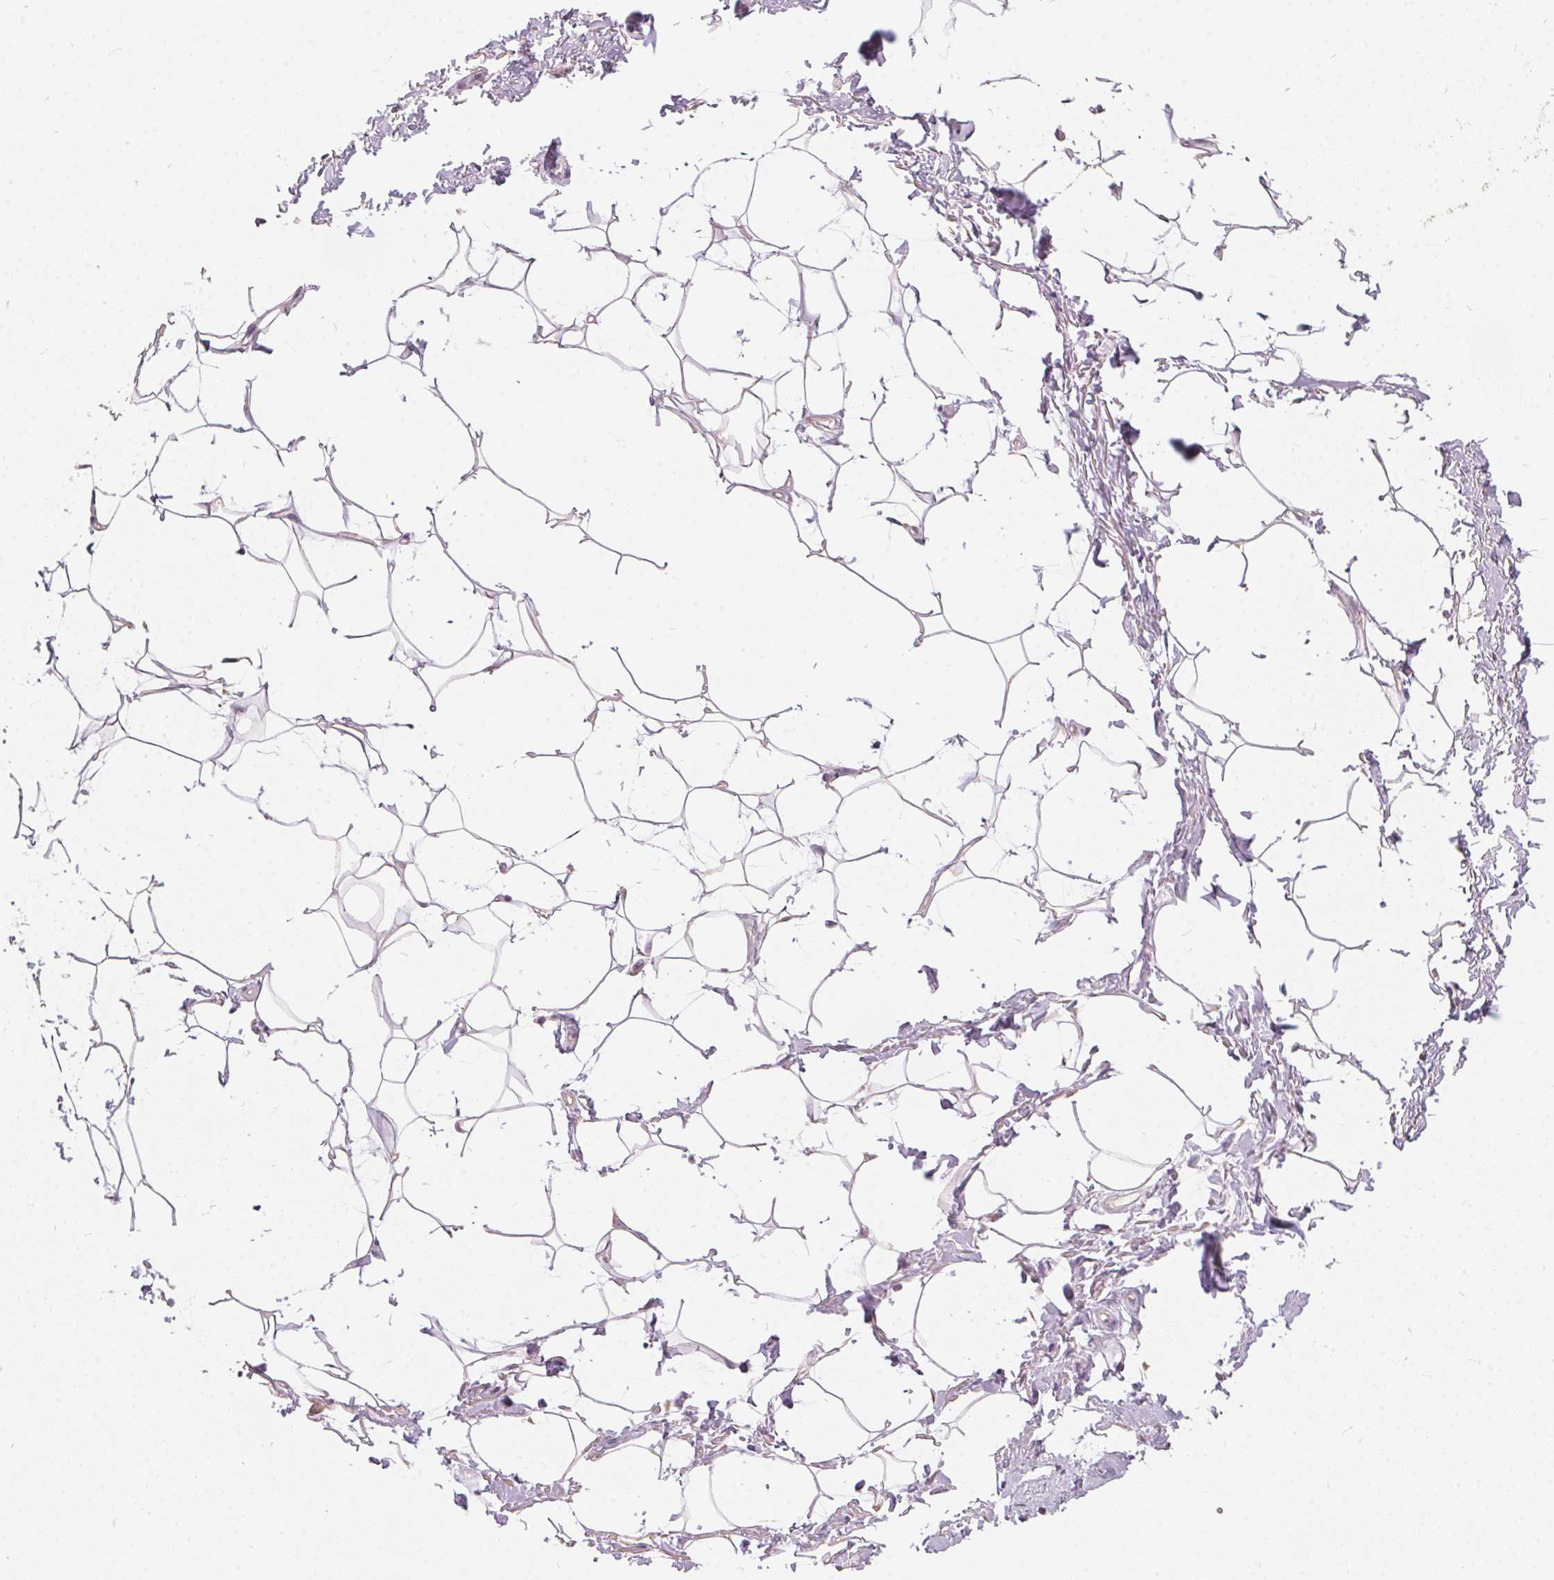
{"staining": {"intensity": "negative", "quantity": "none", "location": "none"}, "tissue": "adipose tissue", "cell_type": "Adipocytes", "image_type": "normal", "snomed": [{"axis": "morphology", "description": "Normal tissue, NOS"}, {"axis": "topography", "description": "Peripheral nerve tissue"}], "caption": "This is a micrograph of immunohistochemistry staining of normal adipose tissue, which shows no positivity in adipocytes. (Brightfield microscopy of DAB (3,3'-diaminobenzidine) immunohistochemistry at high magnification).", "gene": "SERPINB1", "patient": {"sex": "male", "age": 51}}